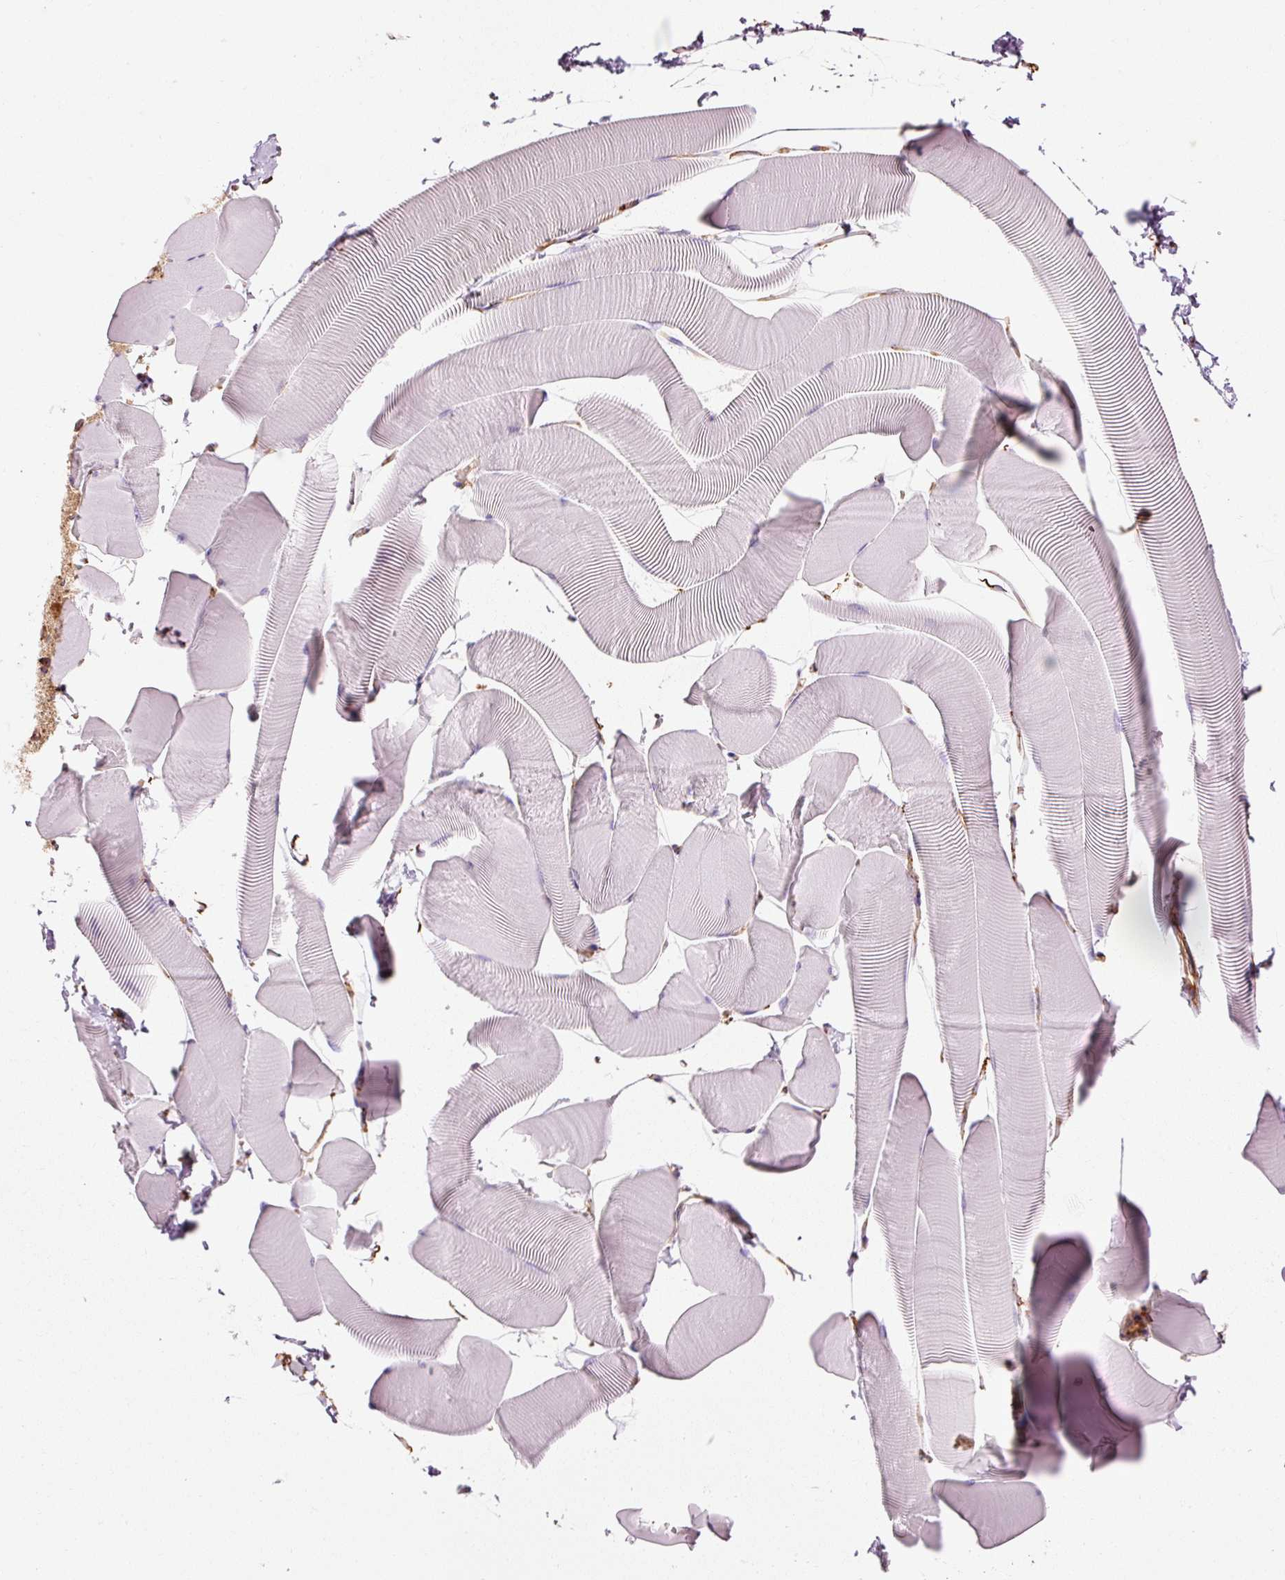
{"staining": {"intensity": "negative", "quantity": "none", "location": "none"}, "tissue": "skeletal muscle", "cell_type": "Myocytes", "image_type": "normal", "snomed": [{"axis": "morphology", "description": "Normal tissue, NOS"}, {"axis": "topography", "description": "Skeletal muscle"}], "caption": "DAB (3,3'-diaminobenzidine) immunohistochemical staining of benign skeletal muscle reveals no significant positivity in myocytes.", "gene": "ENSG00000256500", "patient": {"sex": "male", "age": 25}}